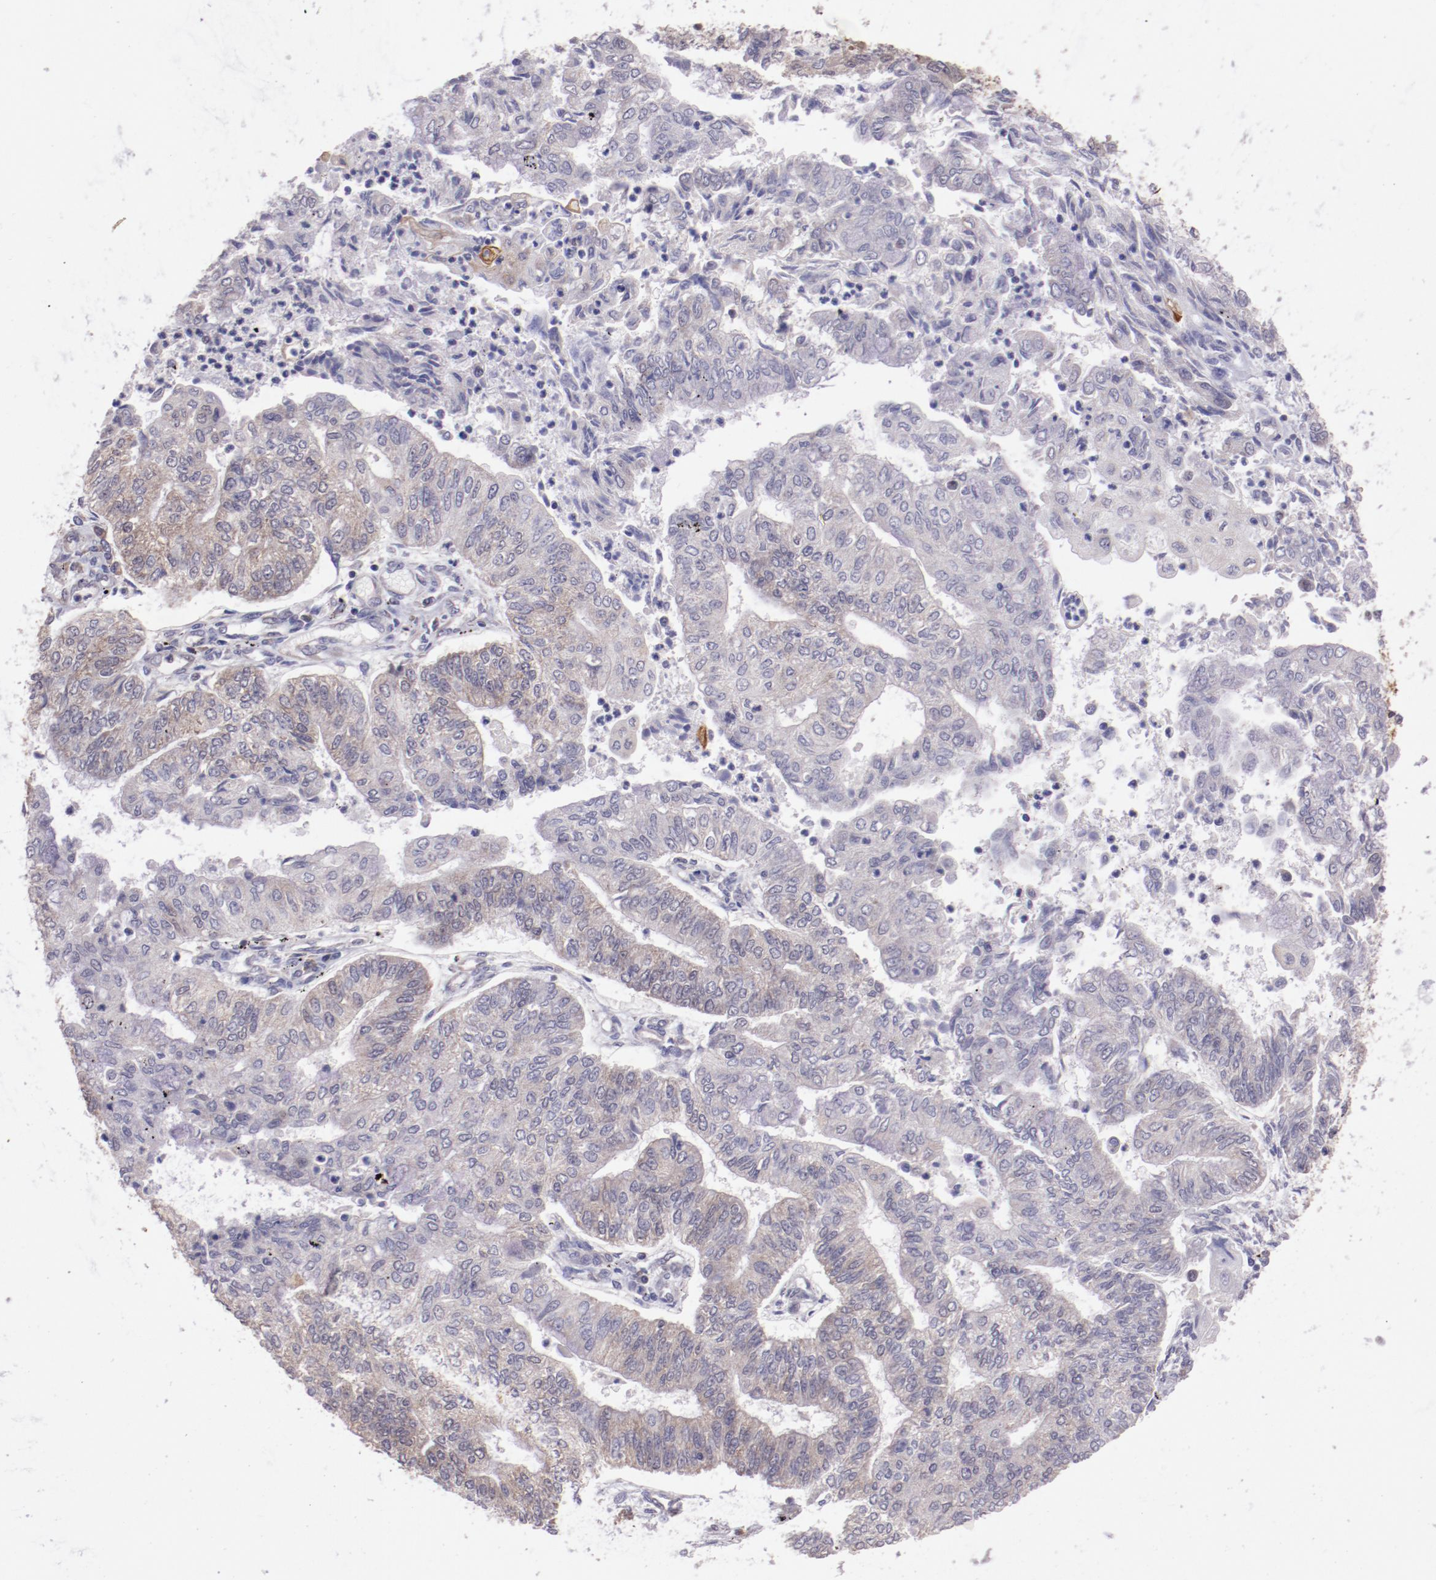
{"staining": {"intensity": "weak", "quantity": ">75%", "location": "cytoplasmic/membranous"}, "tissue": "endometrial cancer", "cell_type": "Tumor cells", "image_type": "cancer", "snomed": [{"axis": "morphology", "description": "Adenocarcinoma, NOS"}, {"axis": "topography", "description": "Endometrium"}], "caption": "Immunohistochemistry of human endometrial cancer demonstrates low levels of weak cytoplasmic/membranous expression in about >75% of tumor cells. The protein of interest is stained brown, and the nuclei are stained in blue (DAB (3,3'-diaminobenzidine) IHC with brightfield microscopy, high magnification).", "gene": "ELF1", "patient": {"sex": "female", "age": 59}}